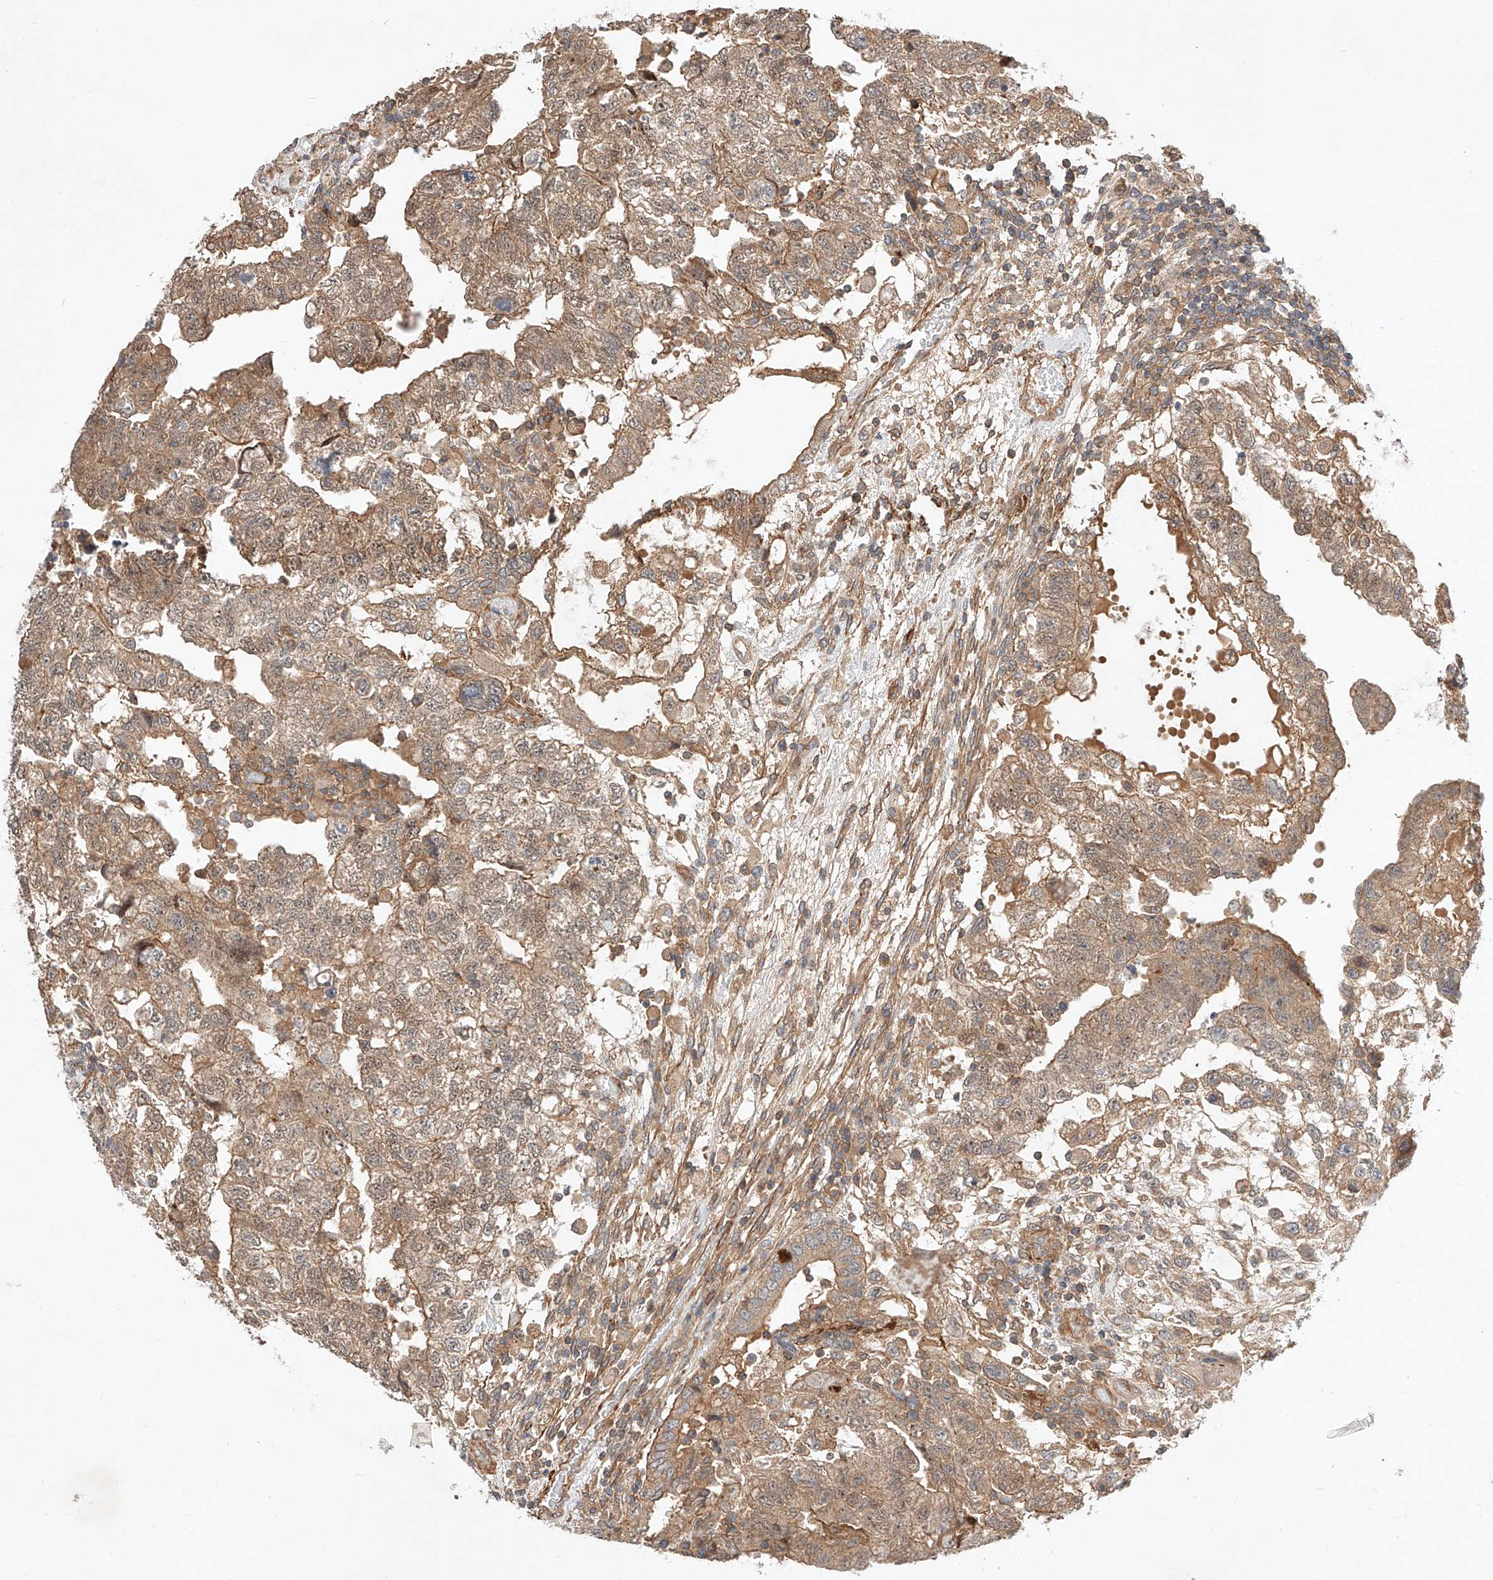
{"staining": {"intensity": "moderate", "quantity": ">75%", "location": "cytoplasmic/membranous"}, "tissue": "testis cancer", "cell_type": "Tumor cells", "image_type": "cancer", "snomed": [{"axis": "morphology", "description": "Carcinoma, Embryonal, NOS"}, {"axis": "topography", "description": "Testis"}], "caption": "Immunohistochemistry (IHC) (DAB (3,3'-diaminobenzidine)) staining of human testis embryonal carcinoma exhibits moderate cytoplasmic/membranous protein expression in about >75% of tumor cells.", "gene": "ARHGAP33", "patient": {"sex": "male", "age": 36}}